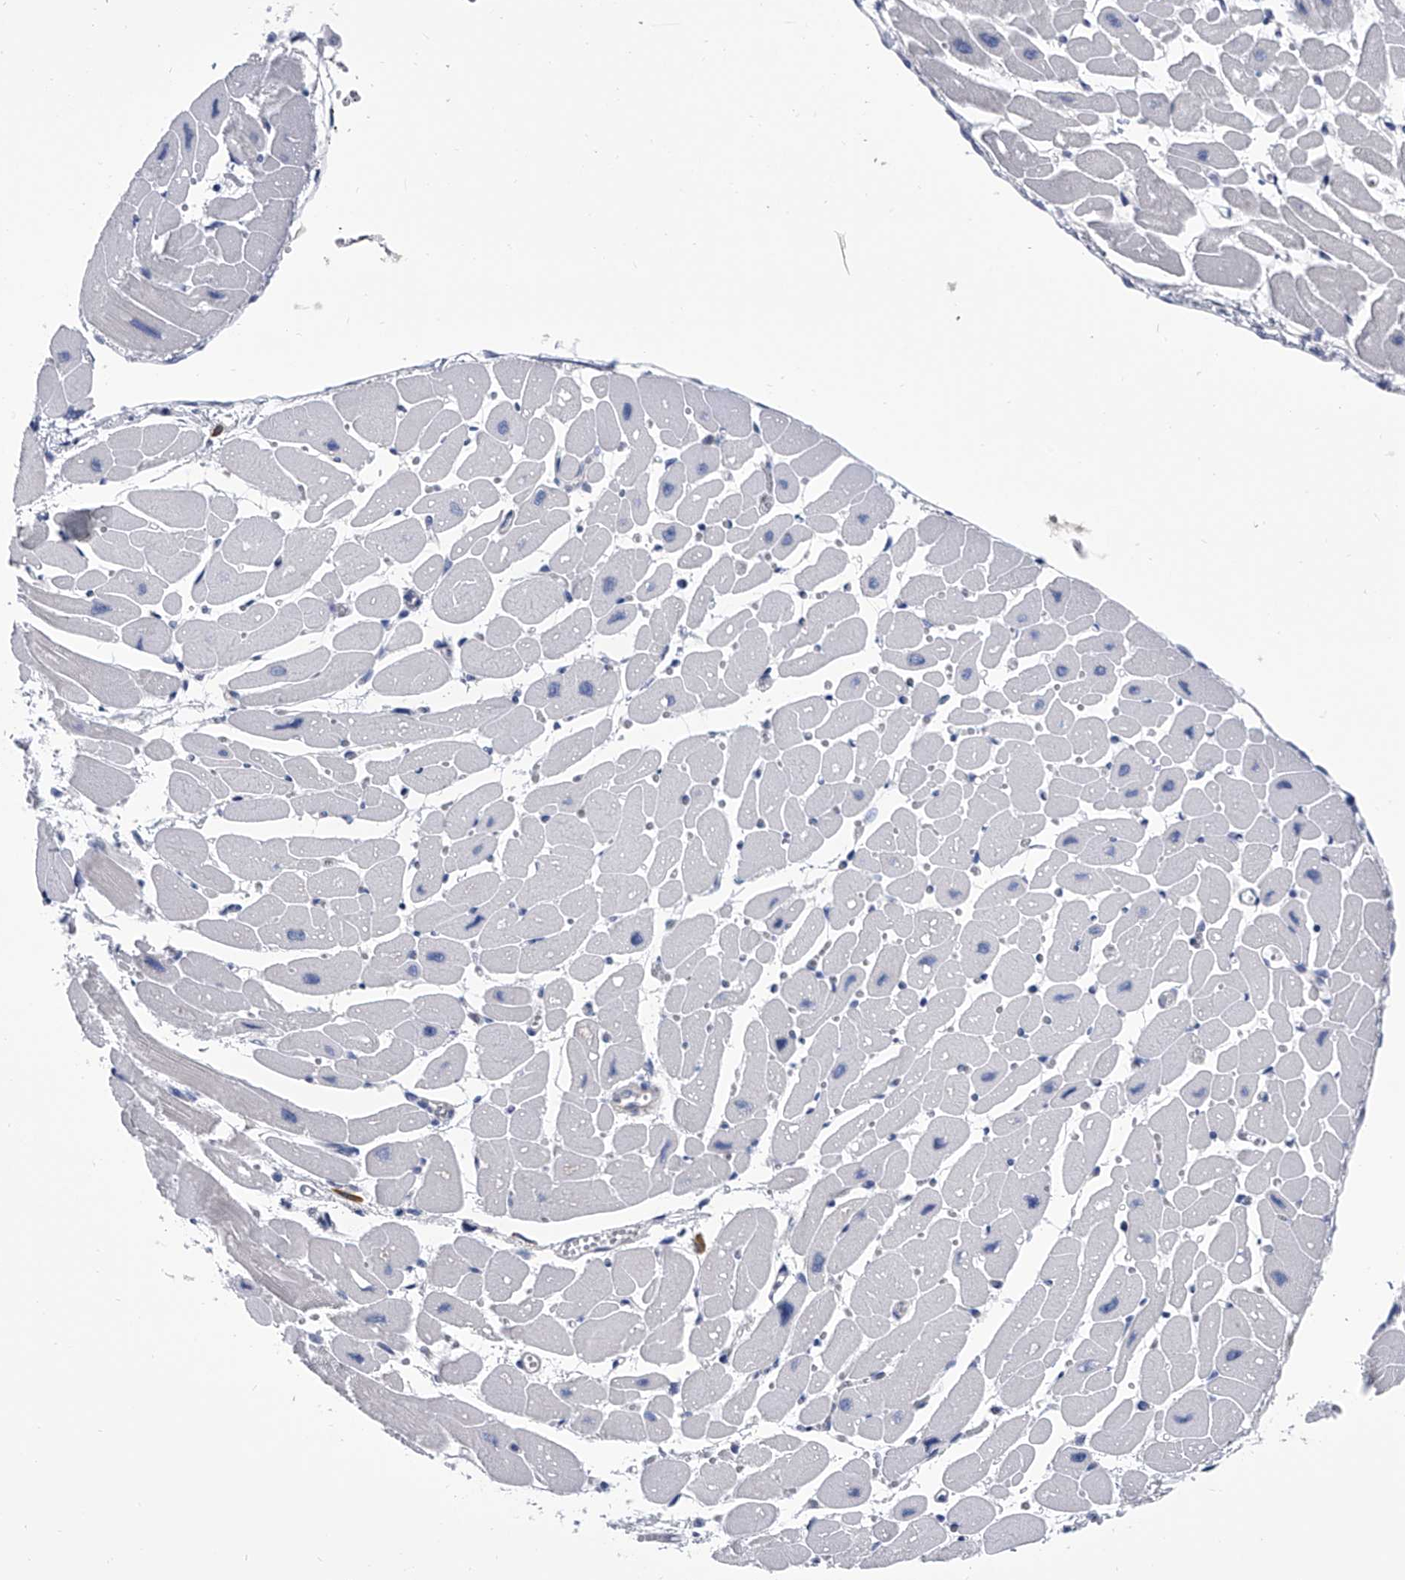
{"staining": {"intensity": "negative", "quantity": "none", "location": "none"}, "tissue": "heart muscle", "cell_type": "Cardiomyocytes", "image_type": "normal", "snomed": [{"axis": "morphology", "description": "Normal tissue, NOS"}, {"axis": "topography", "description": "Heart"}], "caption": "Cardiomyocytes show no significant protein staining in benign heart muscle.", "gene": "SERPINB9", "patient": {"sex": "female", "age": 54}}